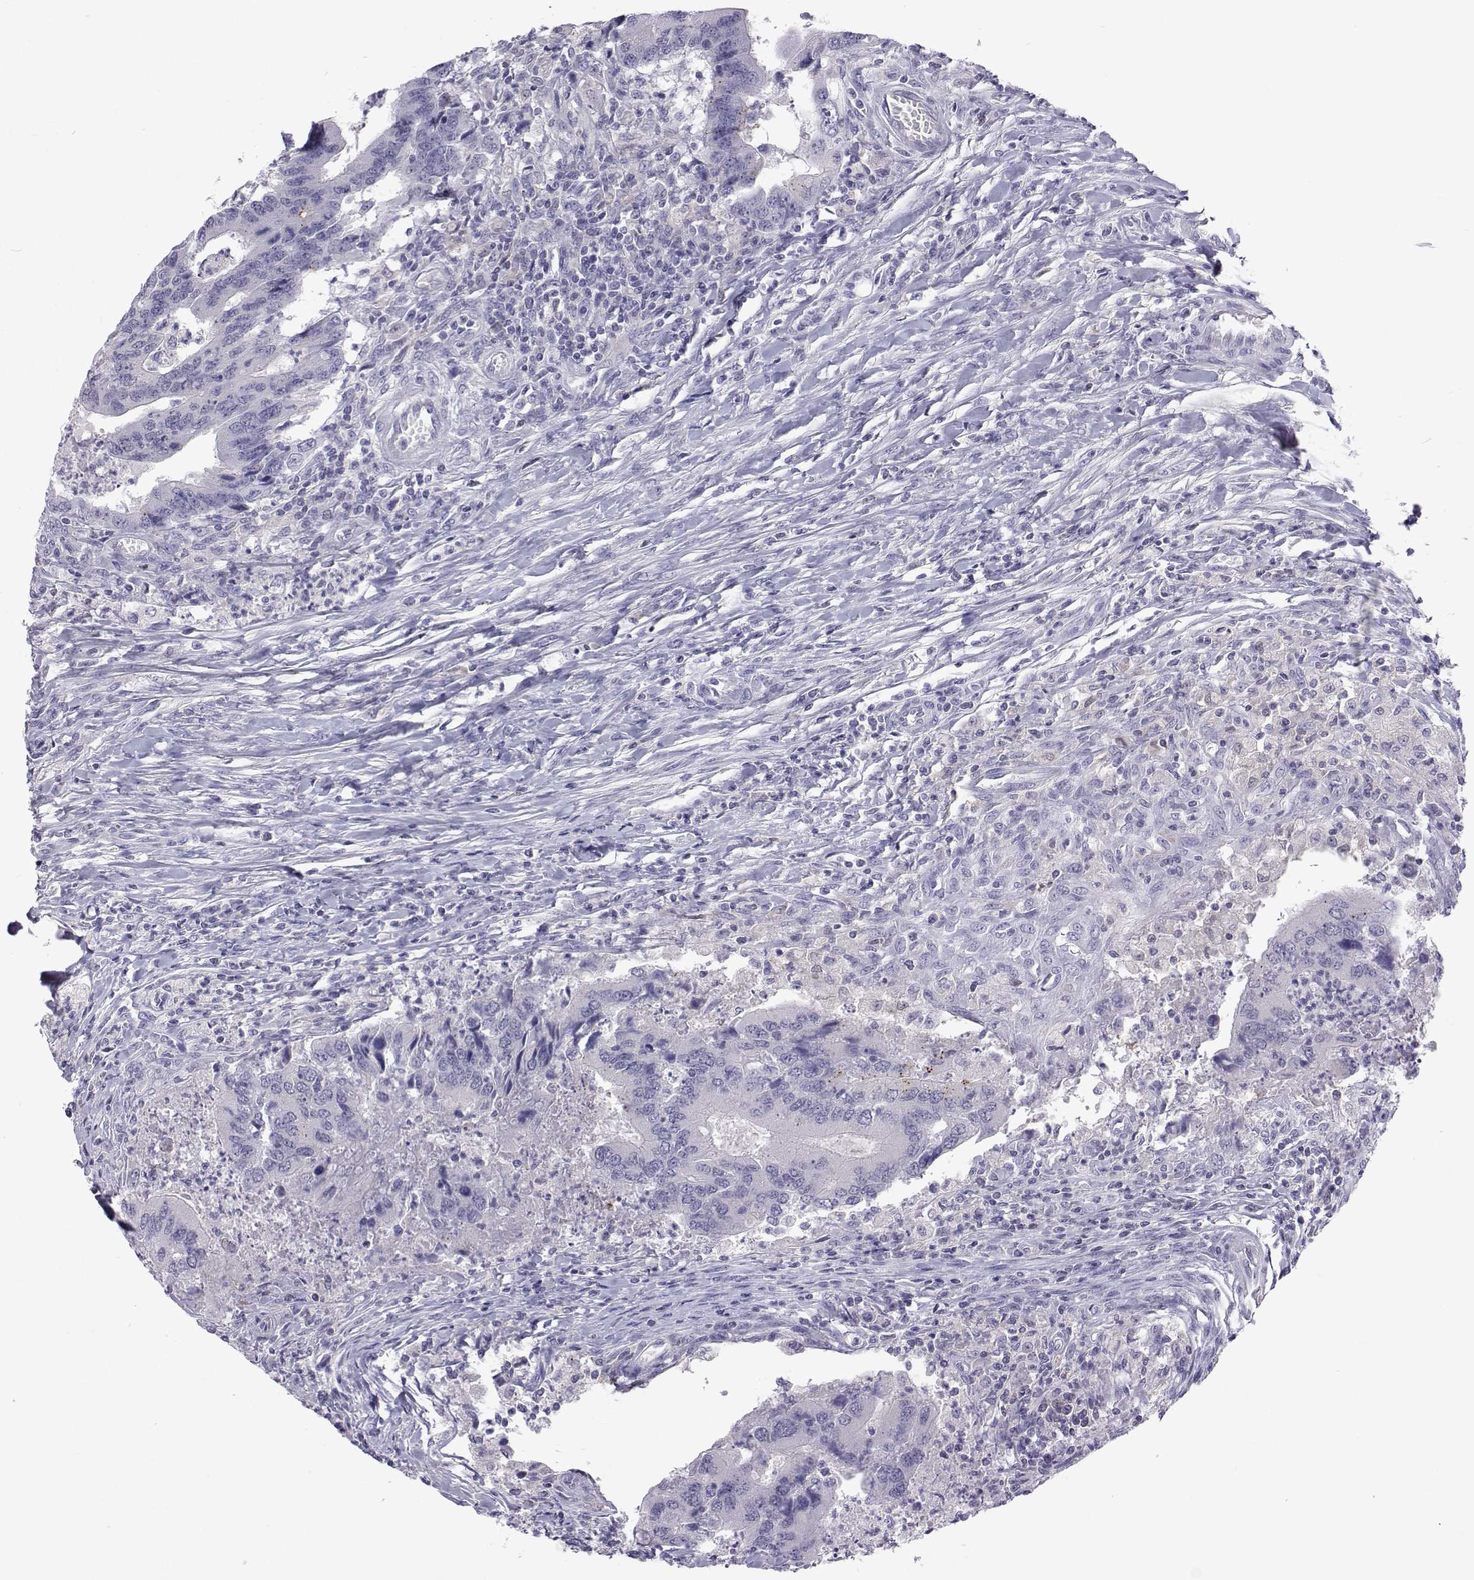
{"staining": {"intensity": "negative", "quantity": "none", "location": "none"}, "tissue": "colorectal cancer", "cell_type": "Tumor cells", "image_type": "cancer", "snomed": [{"axis": "morphology", "description": "Adenocarcinoma, NOS"}, {"axis": "topography", "description": "Colon"}], "caption": "Tumor cells are negative for brown protein staining in colorectal cancer. (Brightfield microscopy of DAB (3,3'-diaminobenzidine) immunohistochemistry (IHC) at high magnification).", "gene": "GALM", "patient": {"sex": "female", "age": 67}}